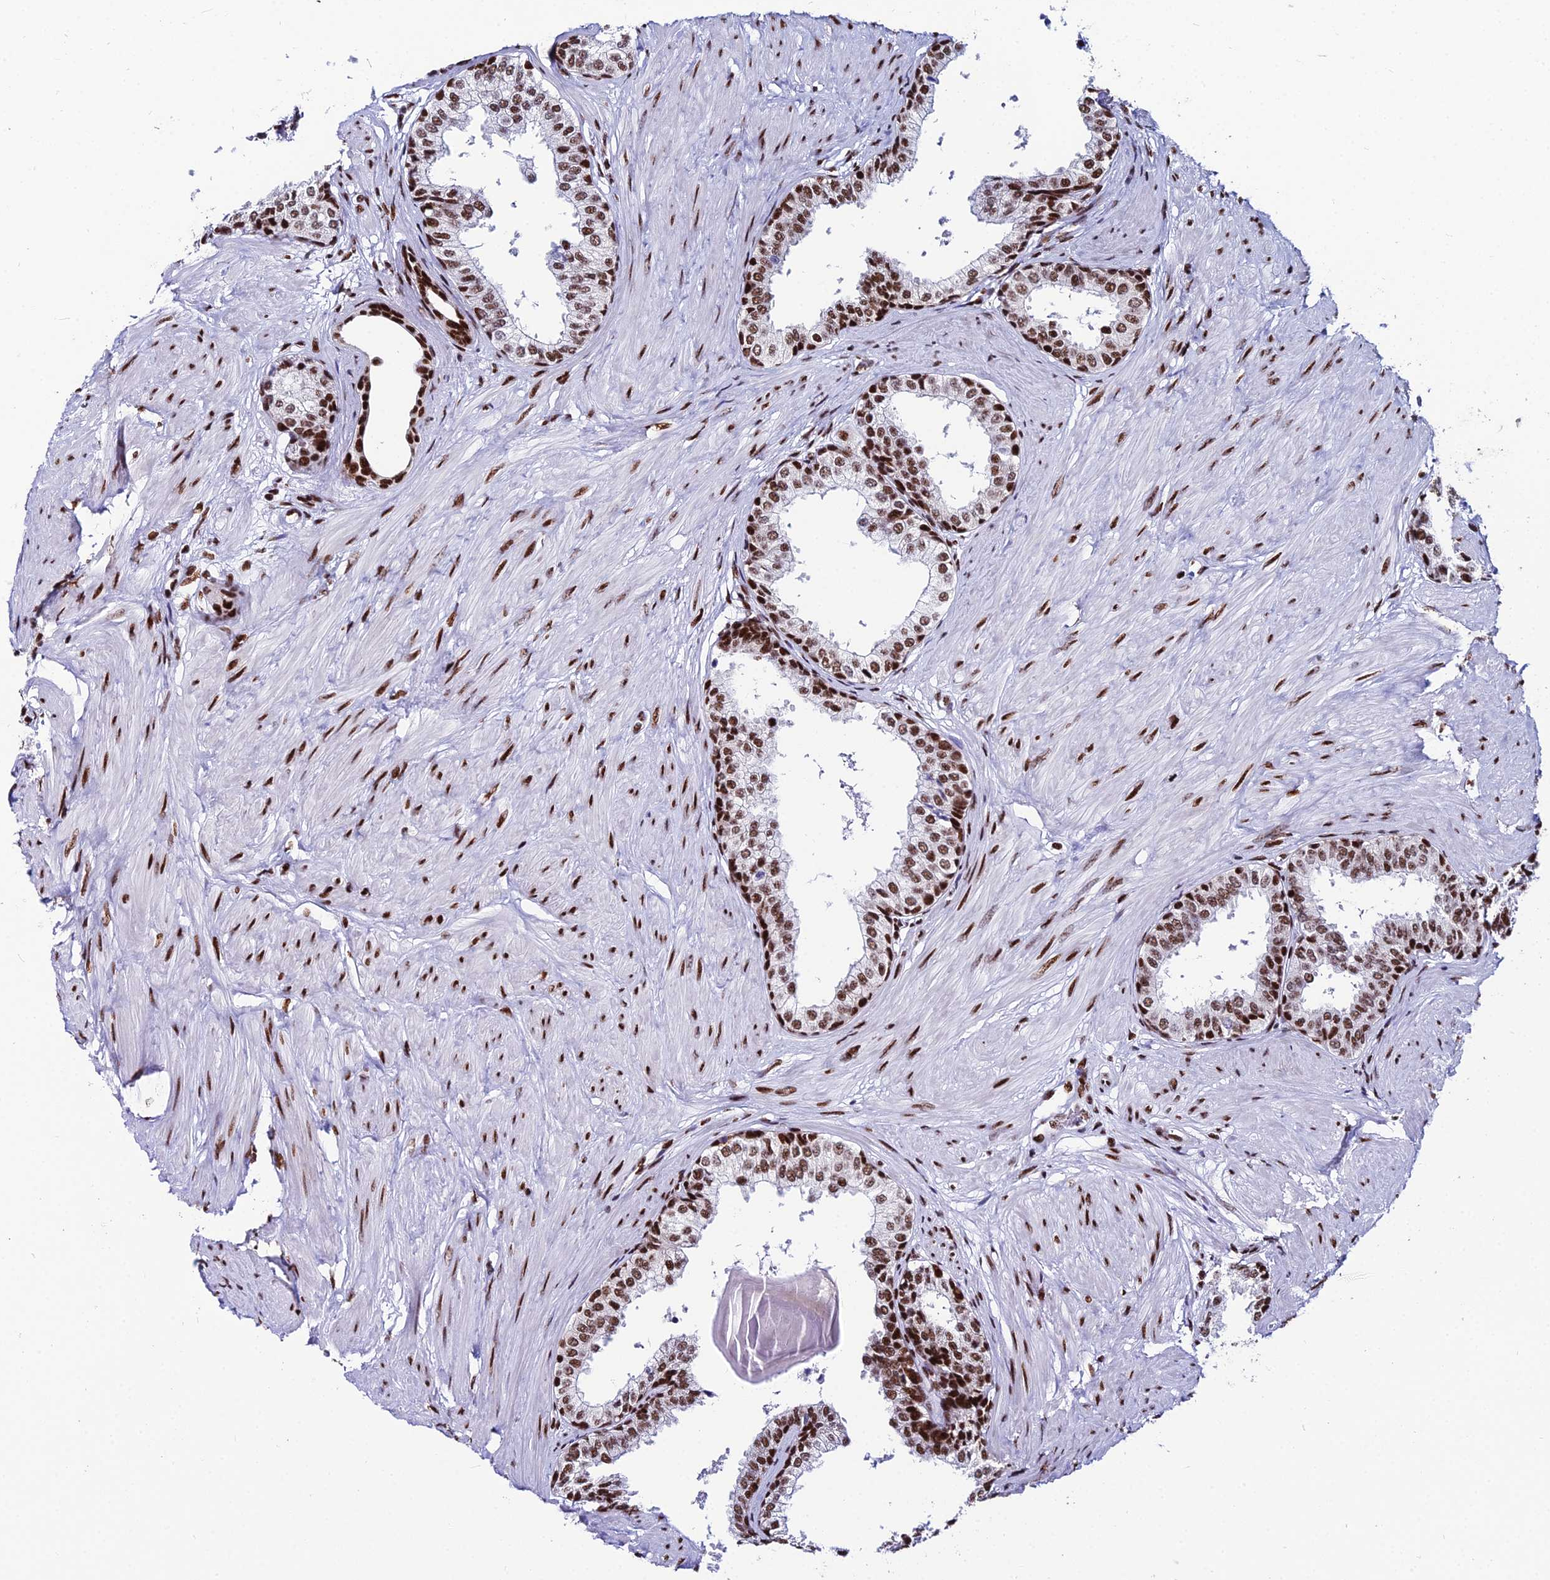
{"staining": {"intensity": "strong", "quantity": ">75%", "location": "nuclear"}, "tissue": "prostate", "cell_type": "Glandular cells", "image_type": "normal", "snomed": [{"axis": "morphology", "description": "Normal tissue, NOS"}, {"axis": "topography", "description": "Prostate"}], "caption": "Immunohistochemistry of benign prostate reveals high levels of strong nuclear positivity in approximately >75% of glandular cells.", "gene": "HNRNPH1", "patient": {"sex": "male", "age": 48}}